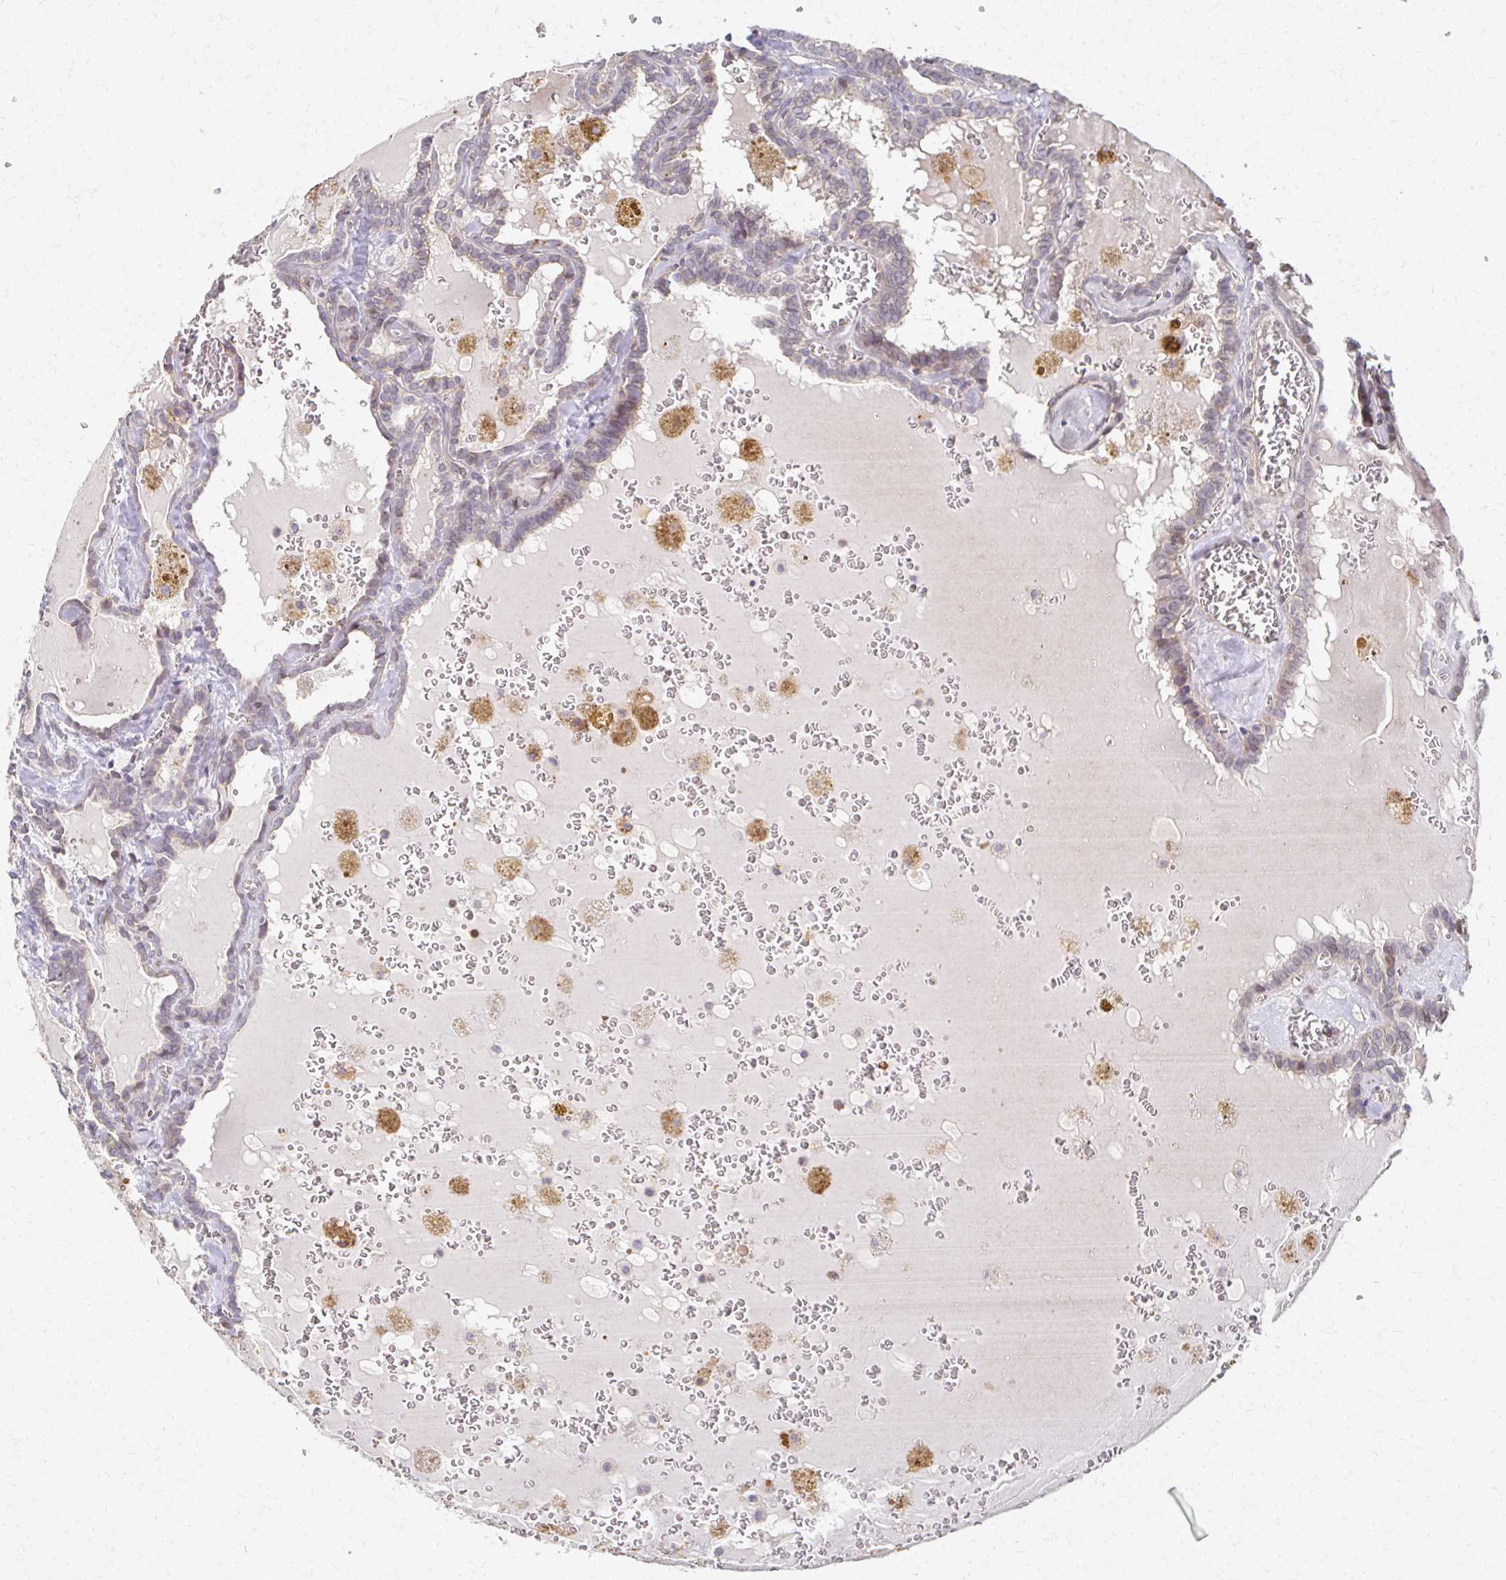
{"staining": {"intensity": "negative", "quantity": "none", "location": "none"}, "tissue": "thyroid cancer", "cell_type": "Tumor cells", "image_type": "cancer", "snomed": [{"axis": "morphology", "description": "Papillary adenocarcinoma, NOS"}, {"axis": "topography", "description": "Thyroid gland"}], "caption": "There is no significant expression in tumor cells of thyroid papillary adenocarcinoma. Nuclei are stained in blue.", "gene": "EOLA2", "patient": {"sex": "female", "age": 39}}